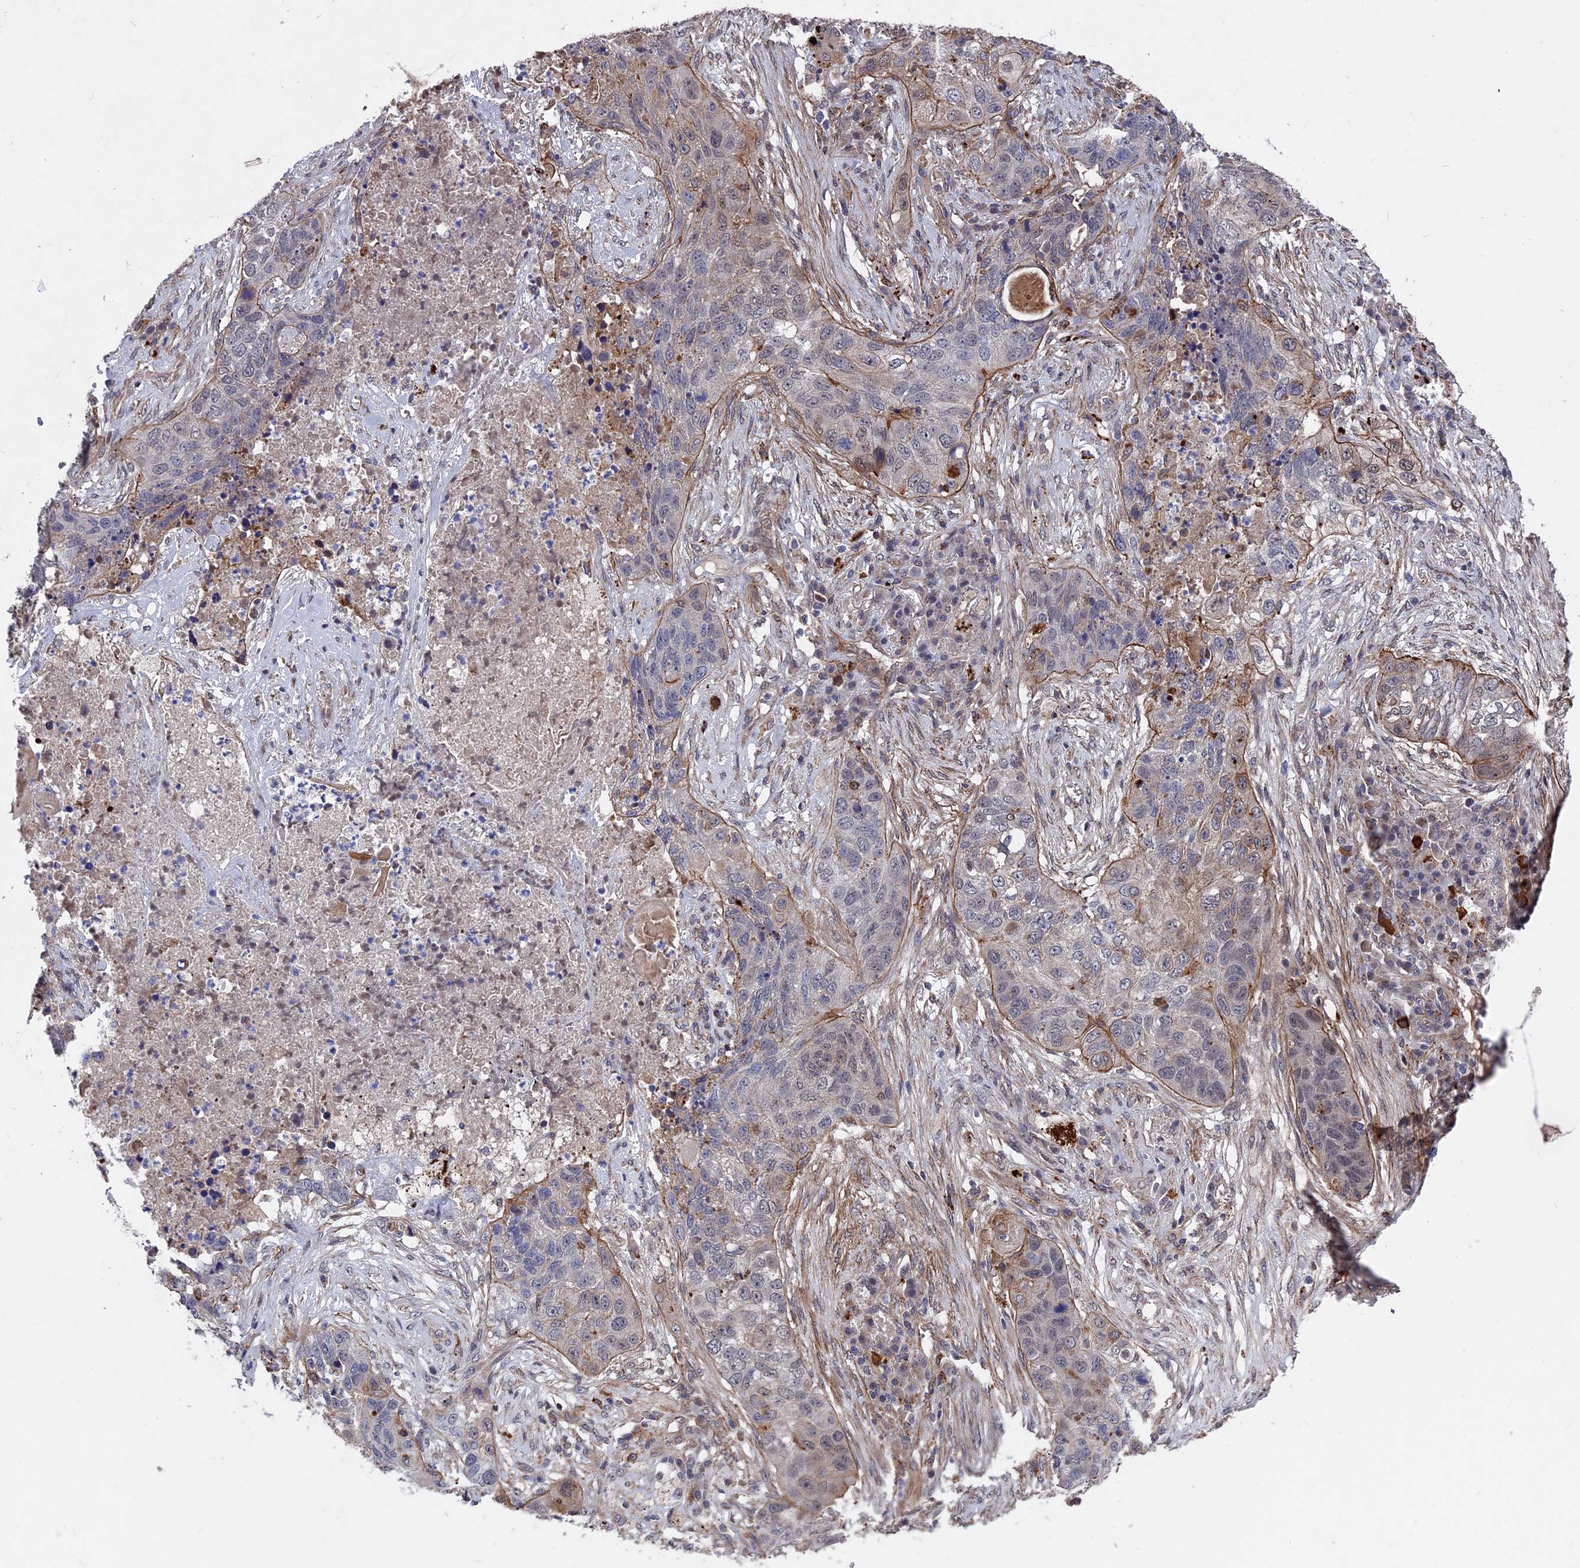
{"staining": {"intensity": "weak", "quantity": "<25%", "location": "nuclear"}, "tissue": "lung cancer", "cell_type": "Tumor cells", "image_type": "cancer", "snomed": [{"axis": "morphology", "description": "Squamous cell carcinoma, NOS"}, {"axis": "topography", "description": "Lung"}], "caption": "An immunohistochemistry (IHC) photomicrograph of lung cancer (squamous cell carcinoma) is shown. There is no staining in tumor cells of lung cancer (squamous cell carcinoma).", "gene": "NOSIP", "patient": {"sex": "female", "age": 63}}